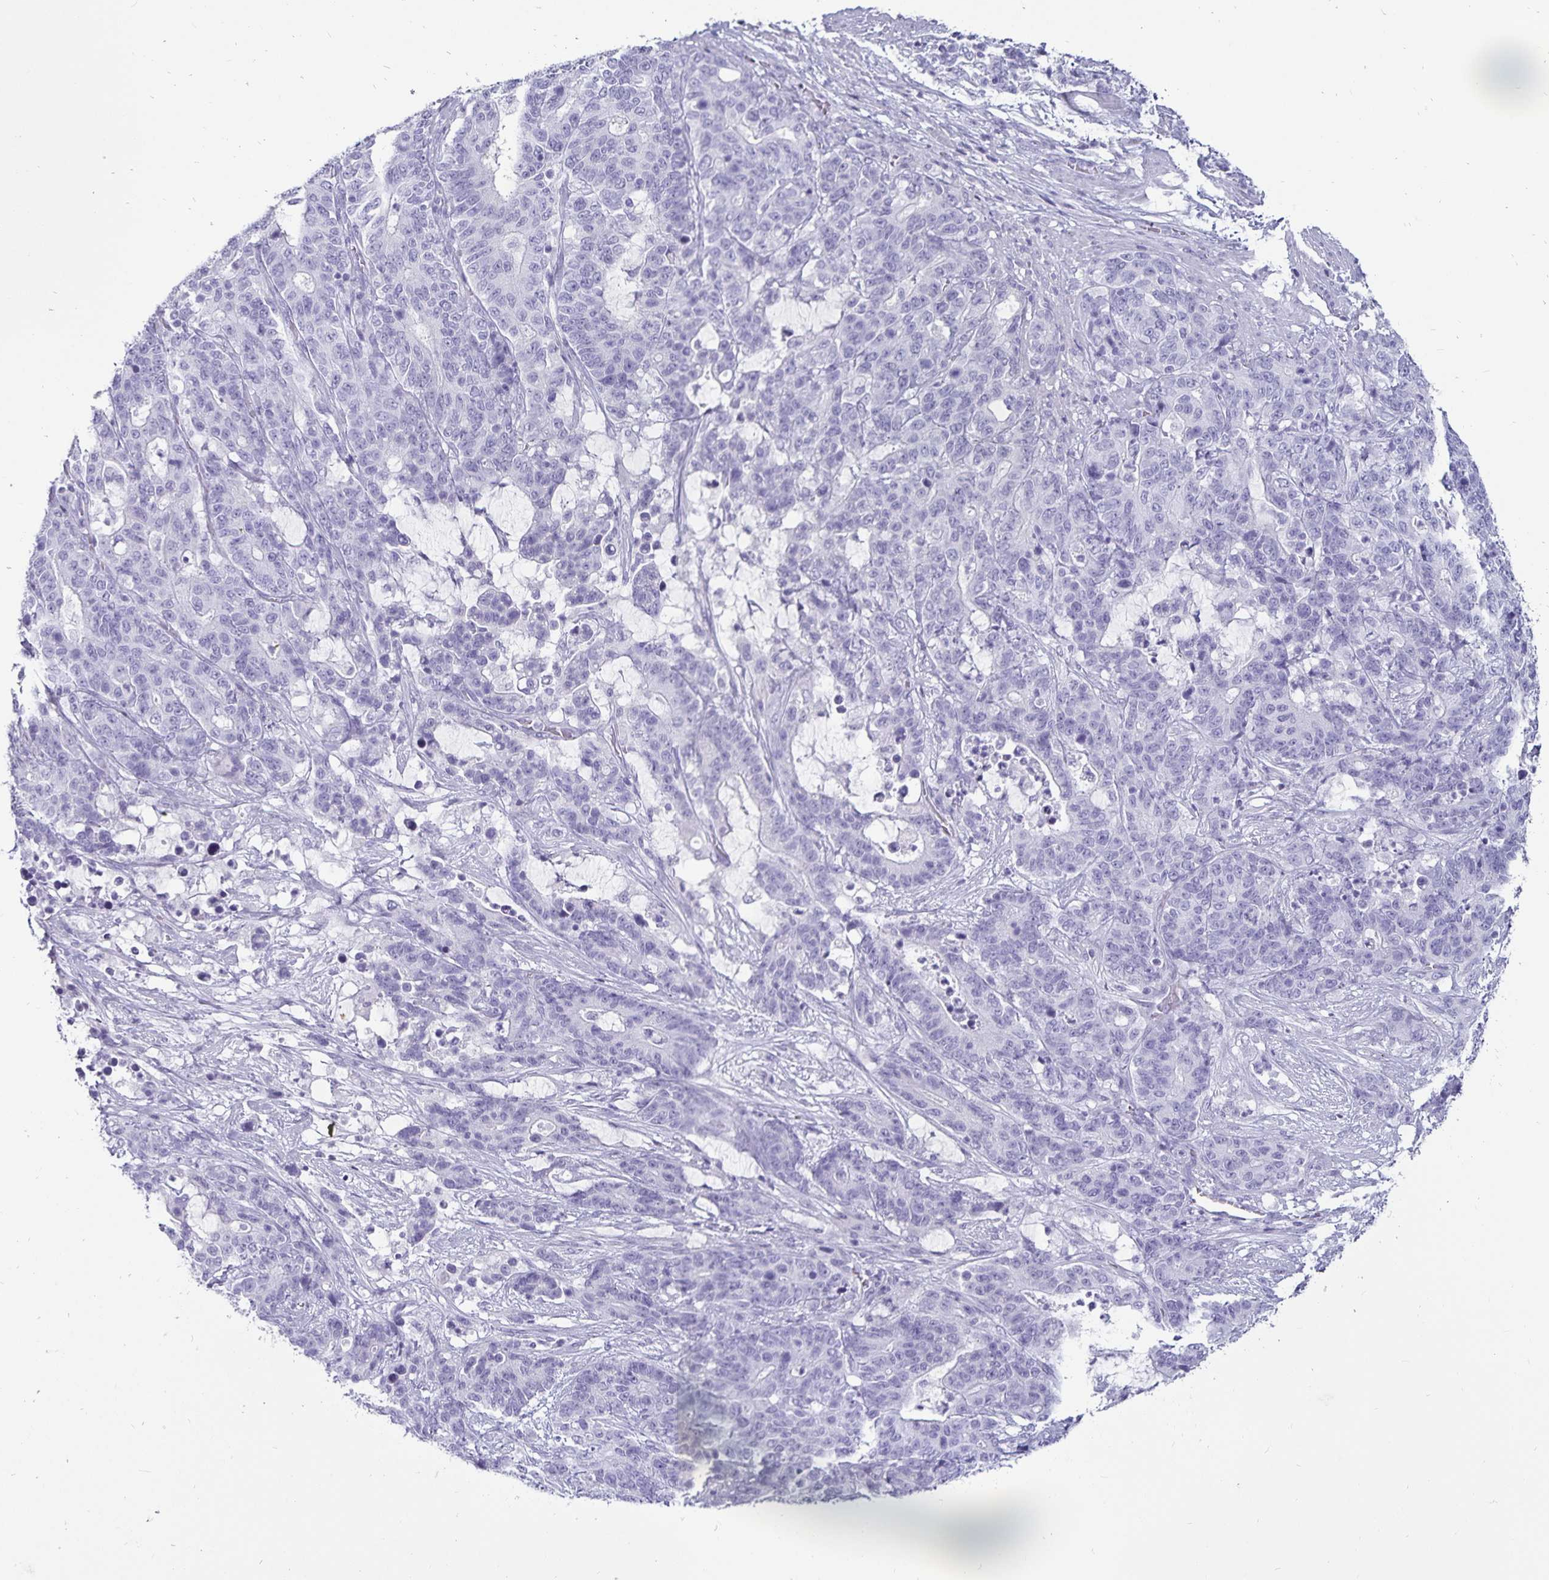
{"staining": {"intensity": "negative", "quantity": "none", "location": "none"}, "tissue": "stomach cancer", "cell_type": "Tumor cells", "image_type": "cancer", "snomed": [{"axis": "morphology", "description": "Normal tissue, NOS"}, {"axis": "morphology", "description": "Adenocarcinoma, NOS"}, {"axis": "topography", "description": "Stomach"}], "caption": "Immunohistochemical staining of stomach adenocarcinoma displays no significant positivity in tumor cells. (DAB (3,3'-diaminobenzidine) immunohistochemistry with hematoxylin counter stain).", "gene": "DEFA6", "patient": {"sex": "female", "age": 64}}